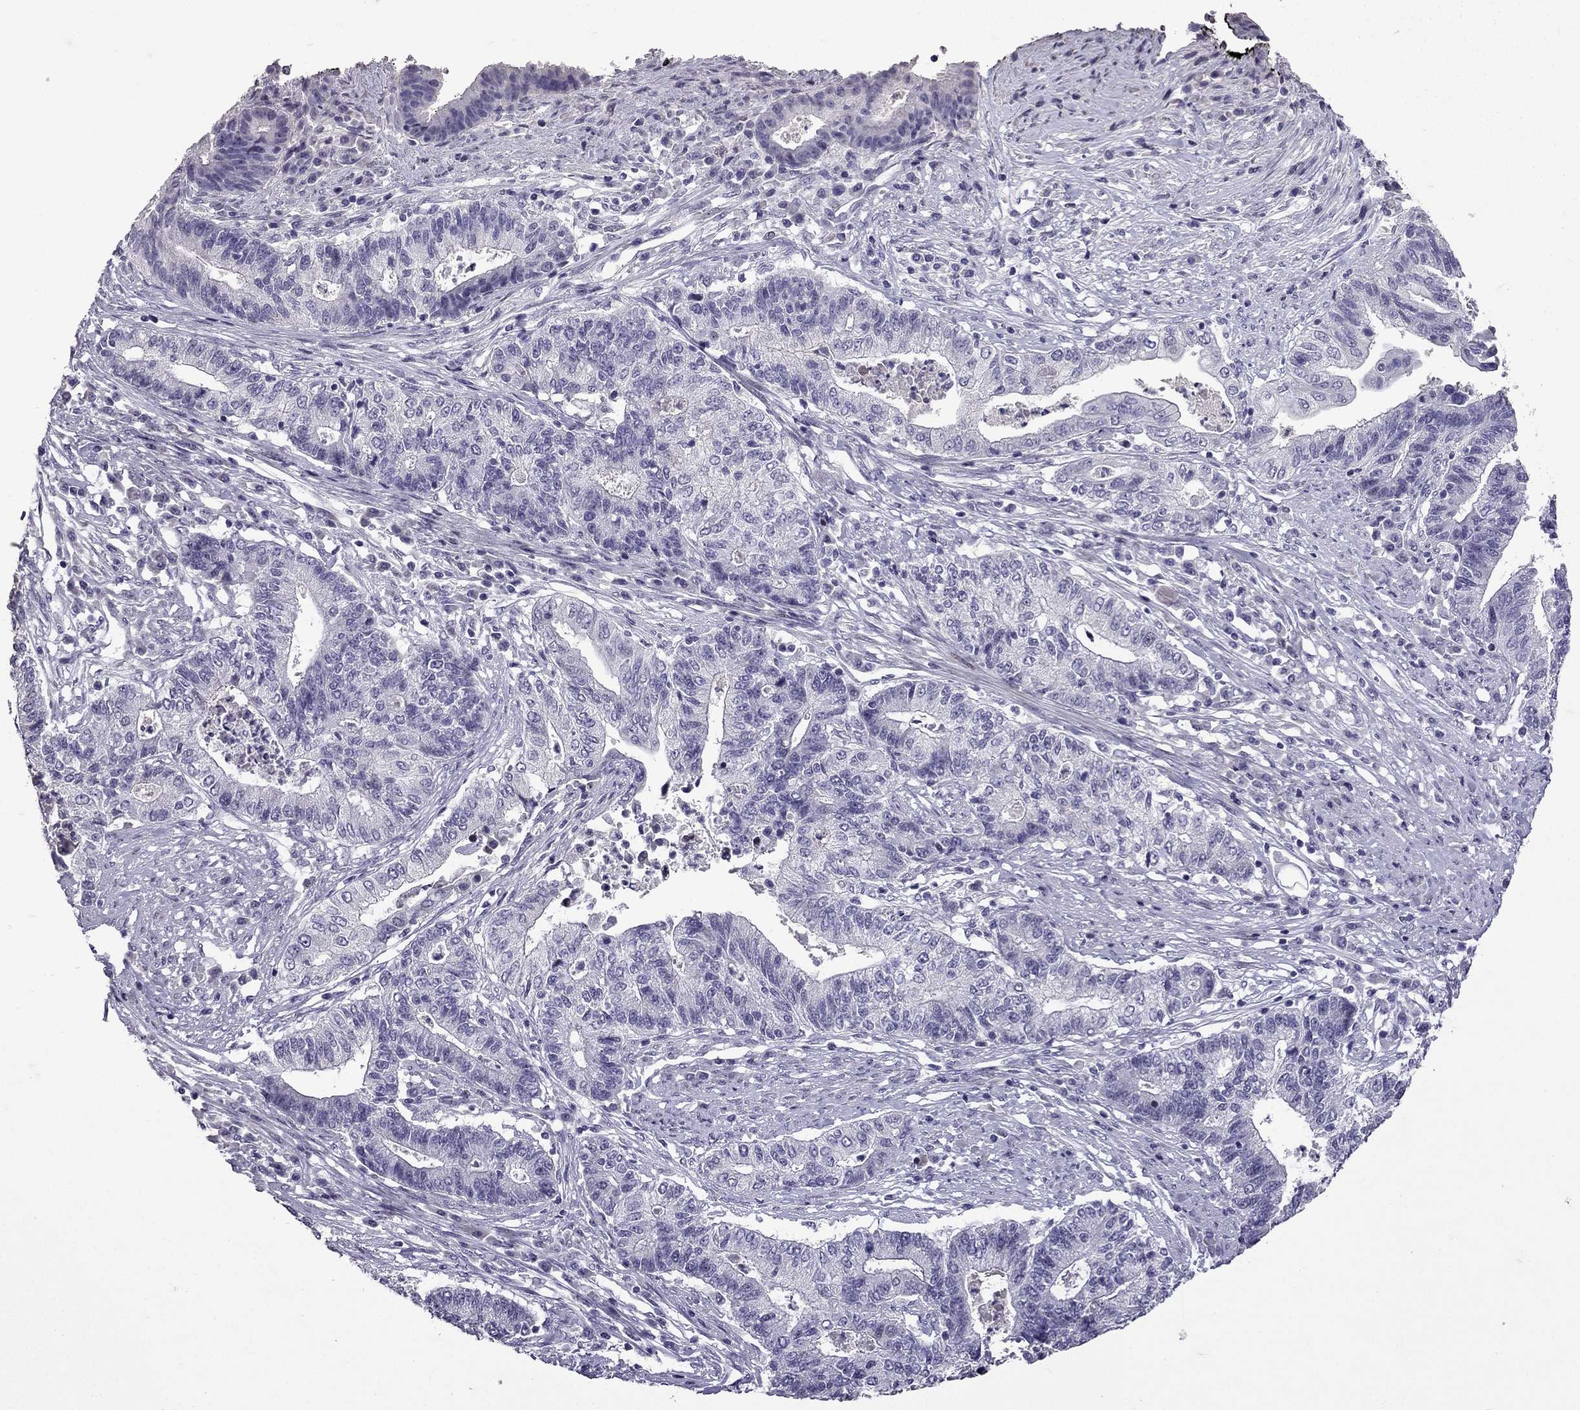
{"staining": {"intensity": "negative", "quantity": "none", "location": "none"}, "tissue": "endometrial cancer", "cell_type": "Tumor cells", "image_type": "cancer", "snomed": [{"axis": "morphology", "description": "Adenocarcinoma, NOS"}, {"axis": "topography", "description": "Uterus"}, {"axis": "topography", "description": "Endometrium"}], "caption": "DAB (3,3'-diaminobenzidine) immunohistochemical staining of human adenocarcinoma (endometrial) shows no significant staining in tumor cells.", "gene": "TTN", "patient": {"sex": "female", "age": 54}}